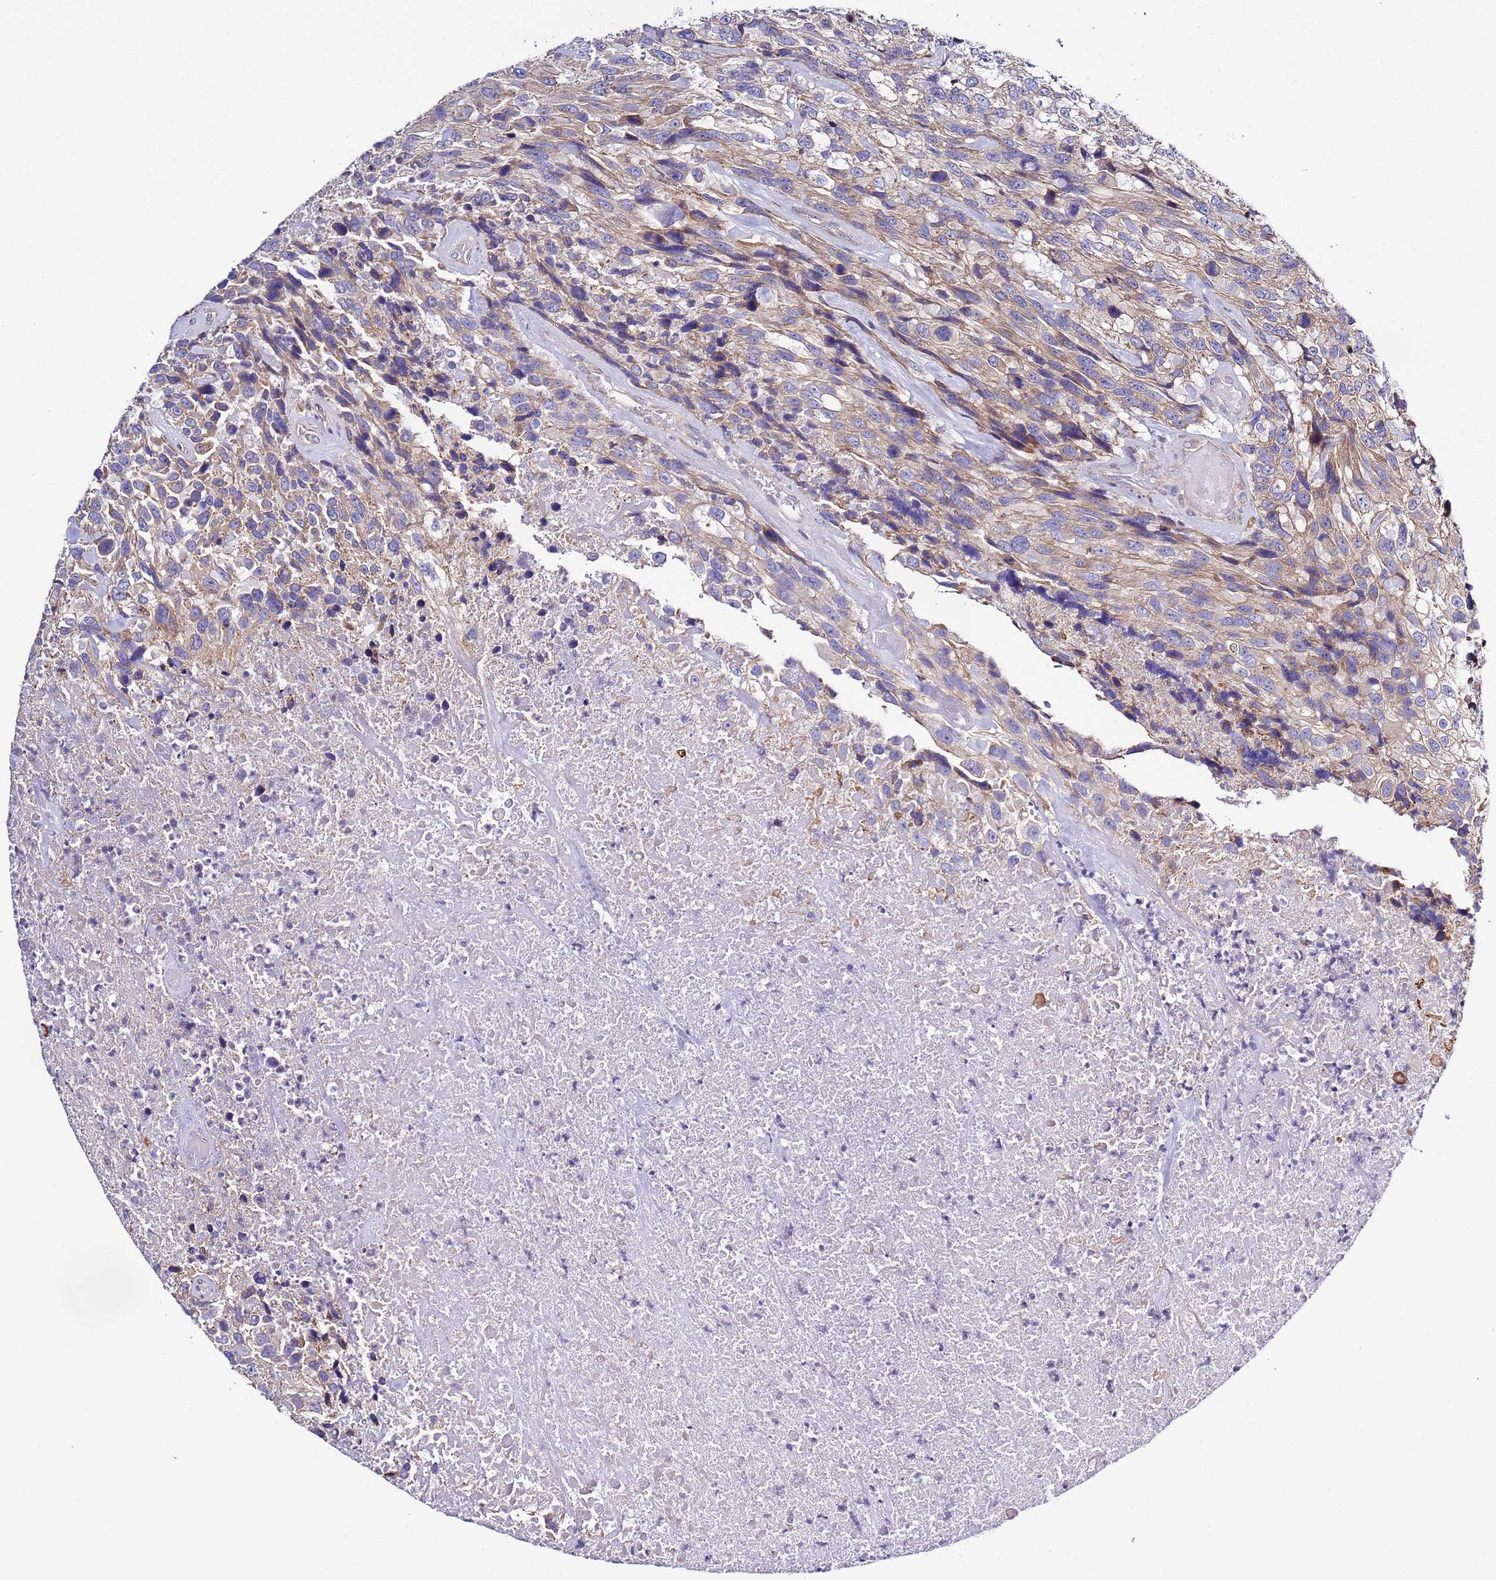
{"staining": {"intensity": "weak", "quantity": ">75%", "location": "cytoplasmic/membranous"}, "tissue": "urothelial cancer", "cell_type": "Tumor cells", "image_type": "cancer", "snomed": [{"axis": "morphology", "description": "Urothelial carcinoma, High grade"}, {"axis": "topography", "description": "Urinary bladder"}], "caption": "Urothelial carcinoma (high-grade) stained for a protein shows weak cytoplasmic/membranous positivity in tumor cells.", "gene": "SPCS1", "patient": {"sex": "female", "age": 70}}